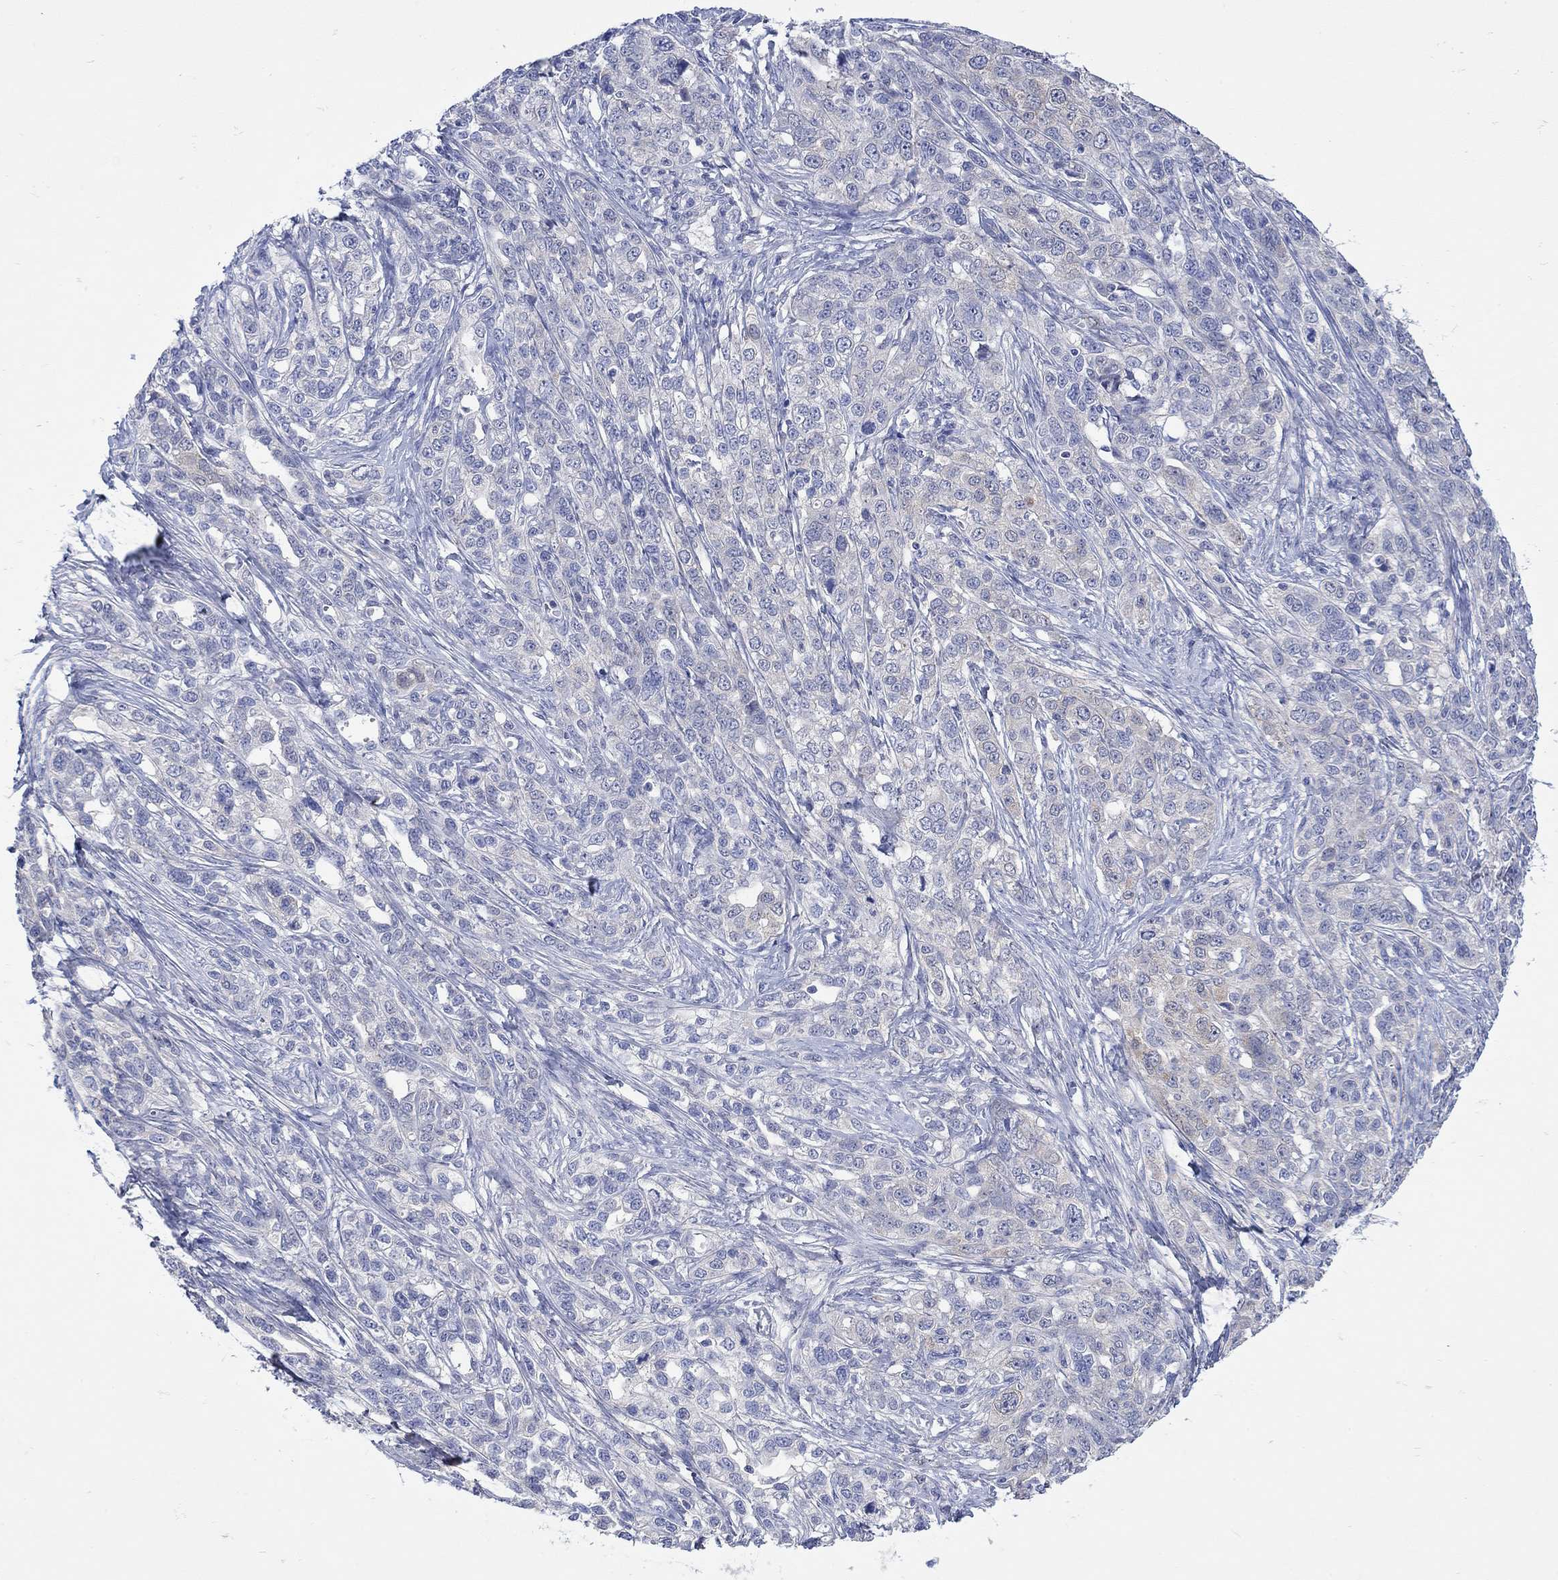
{"staining": {"intensity": "negative", "quantity": "none", "location": "none"}, "tissue": "ovarian cancer", "cell_type": "Tumor cells", "image_type": "cancer", "snomed": [{"axis": "morphology", "description": "Cystadenocarcinoma, serous, NOS"}, {"axis": "topography", "description": "Ovary"}], "caption": "The photomicrograph displays no significant positivity in tumor cells of ovarian serous cystadenocarcinoma.", "gene": "MSI1", "patient": {"sex": "female", "age": 71}}